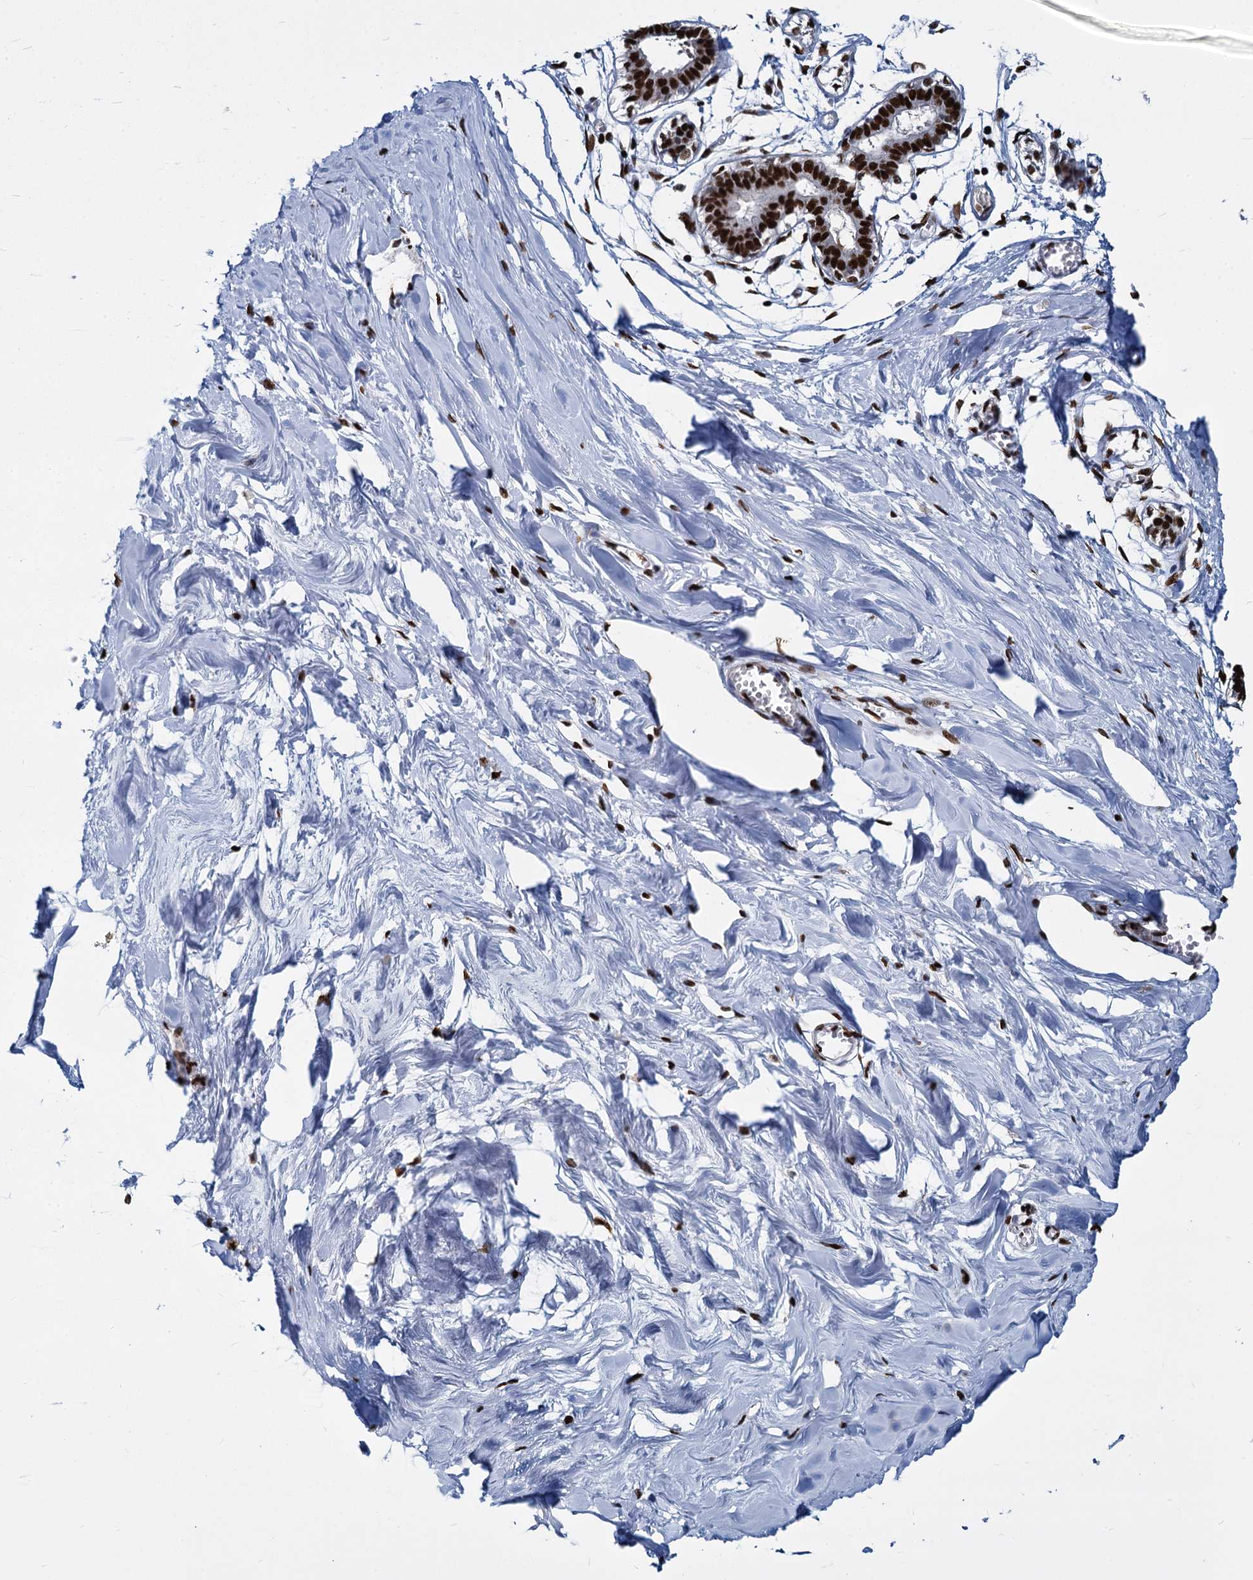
{"staining": {"intensity": "strong", "quantity": ">75%", "location": "nuclear"}, "tissue": "breast", "cell_type": "Adipocytes", "image_type": "normal", "snomed": [{"axis": "morphology", "description": "Normal tissue, NOS"}, {"axis": "topography", "description": "Breast"}], "caption": "Protein staining of normal breast demonstrates strong nuclear expression in about >75% of adipocytes. The staining was performed using DAB, with brown indicating positive protein expression. Nuclei are stained blue with hematoxylin.", "gene": "DCPS", "patient": {"sex": "female", "age": 27}}